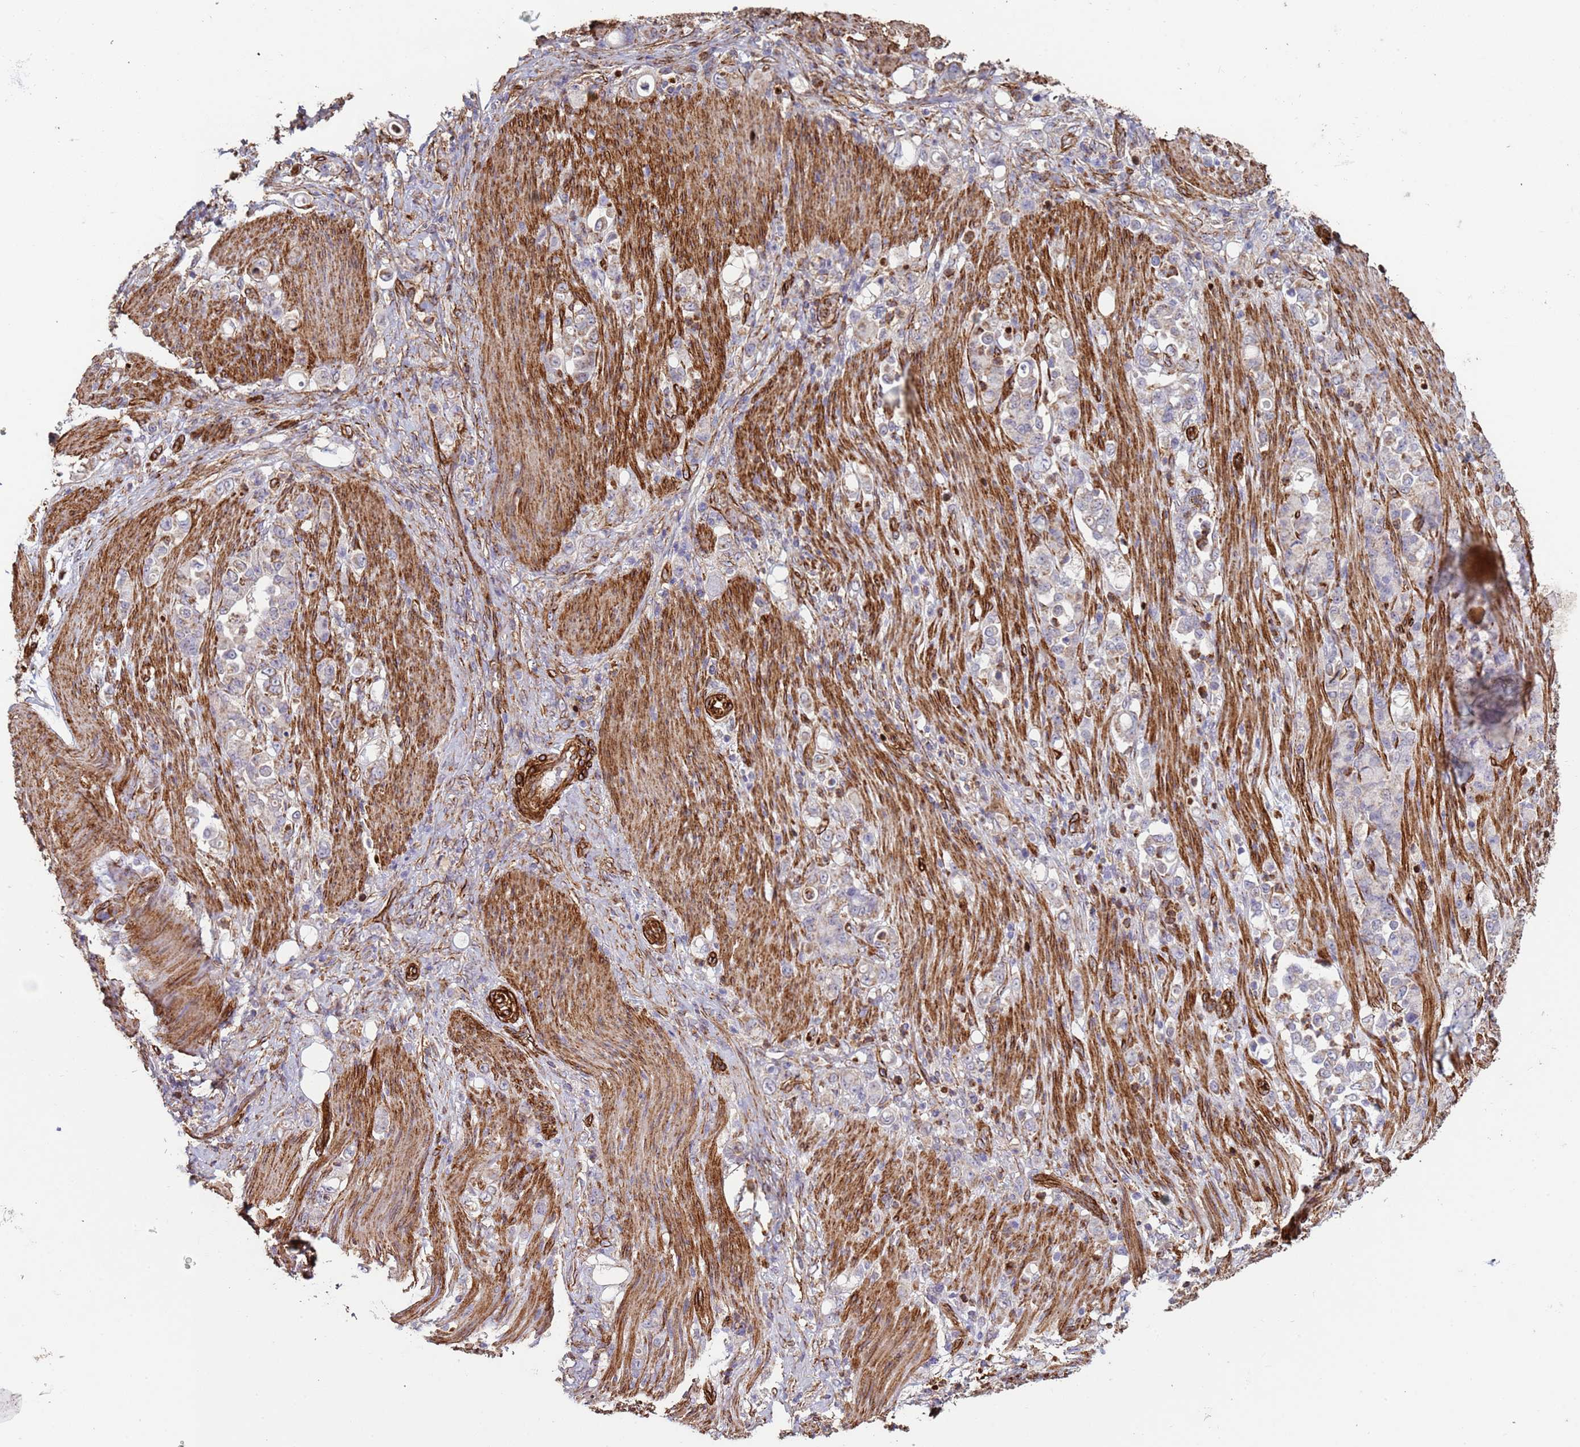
{"staining": {"intensity": "negative", "quantity": "none", "location": "none"}, "tissue": "stomach cancer", "cell_type": "Tumor cells", "image_type": "cancer", "snomed": [{"axis": "morphology", "description": "Normal tissue, NOS"}, {"axis": "morphology", "description": "Adenocarcinoma, NOS"}, {"axis": "topography", "description": "Stomach"}], "caption": "An immunohistochemistry photomicrograph of stomach adenocarcinoma is shown. There is no staining in tumor cells of stomach adenocarcinoma.", "gene": "GASK1A", "patient": {"sex": "female", "age": 79}}